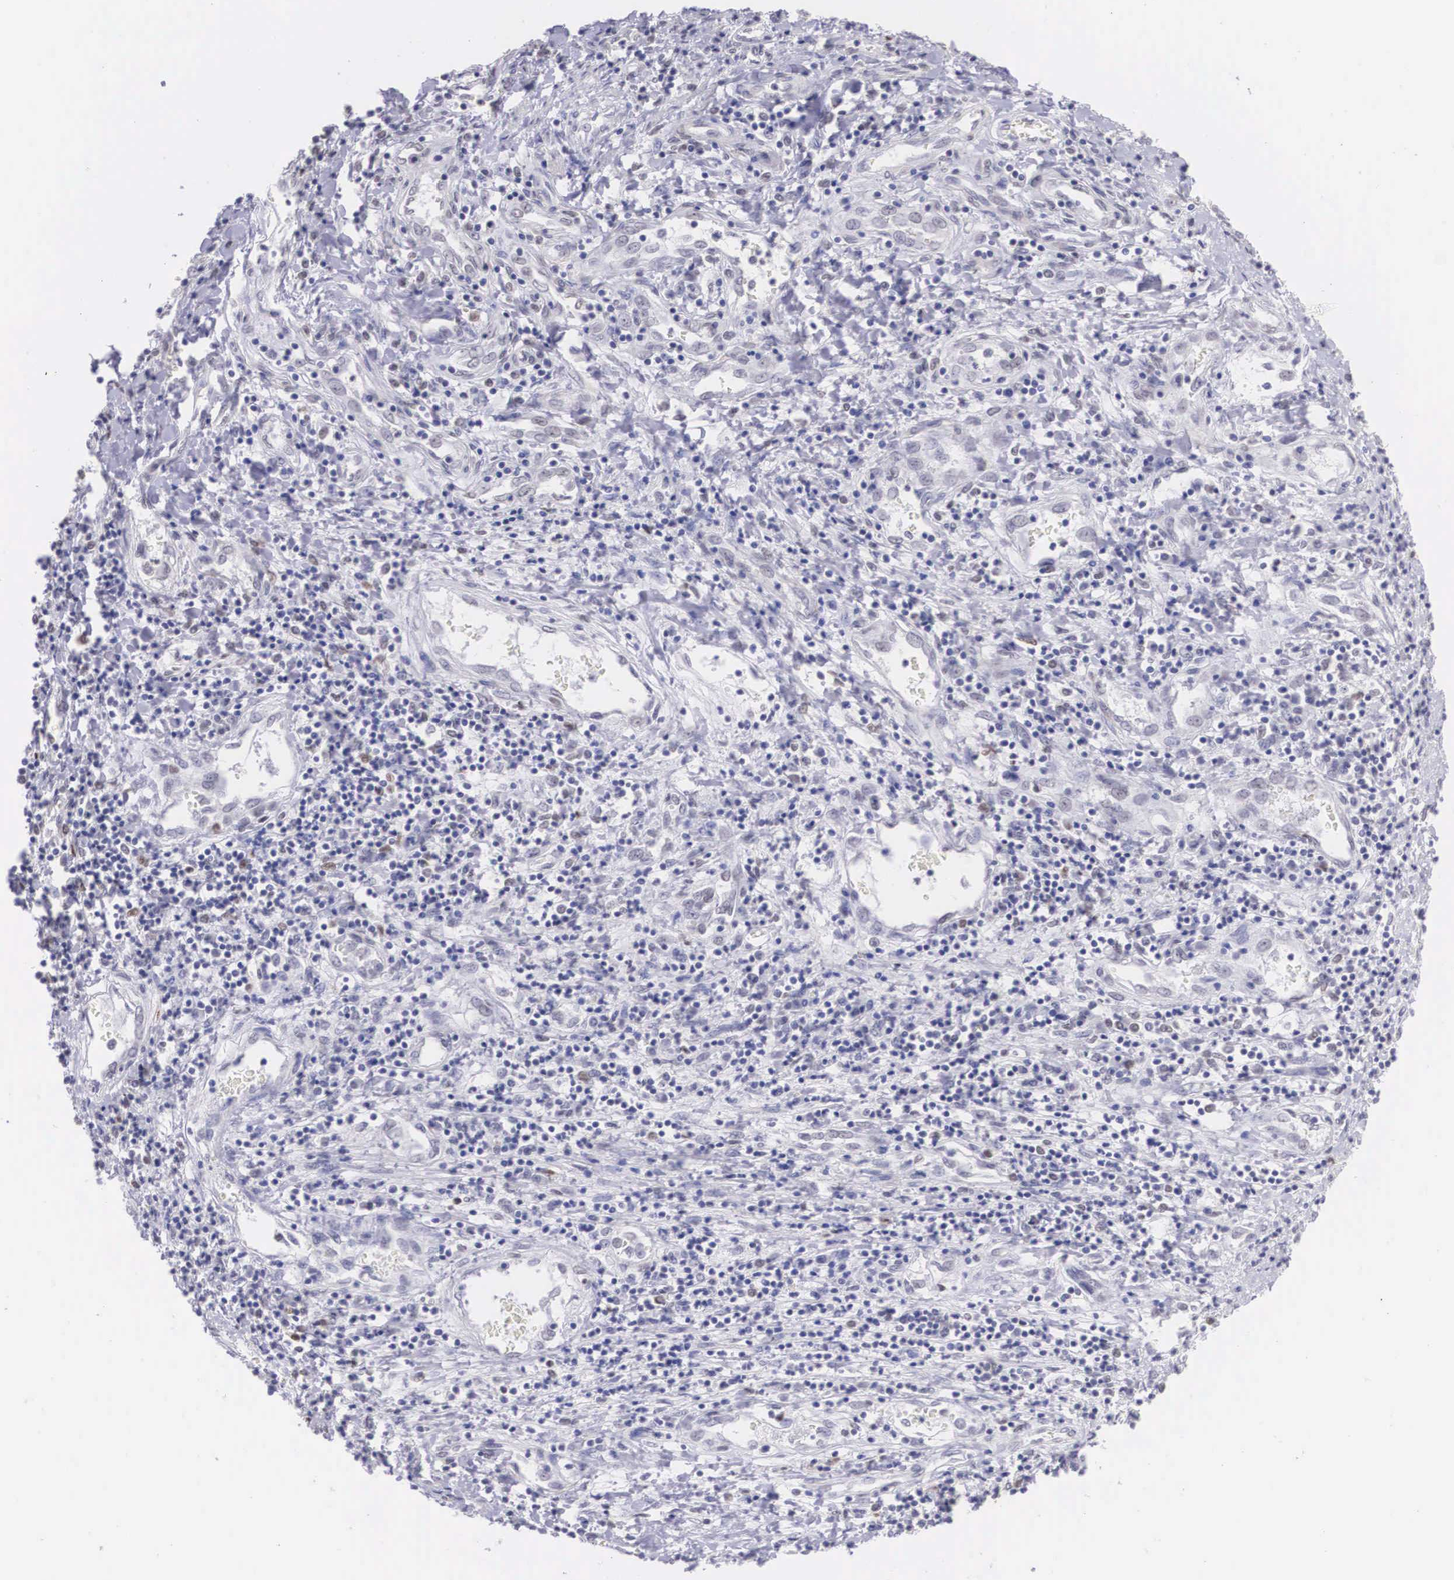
{"staining": {"intensity": "negative", "quantity": "none", "location": "none"}, "tissue": "liver cancer", "cell_type": "Tumor cells", "image_type": "cancer", "snomed": [{"axis": "morphology", "description": "Carcinoma, Hepatocellular, NOS"}, {"axis": "topography", "description": "Liver"}], "caption": "High power microscopy micrograph of an immunohistochemistry histopathology image of liver cancer, revealing no significant expression in tumor cells.", "gene": "ETV6", "patient": {"sex": "male", "age": 24}}